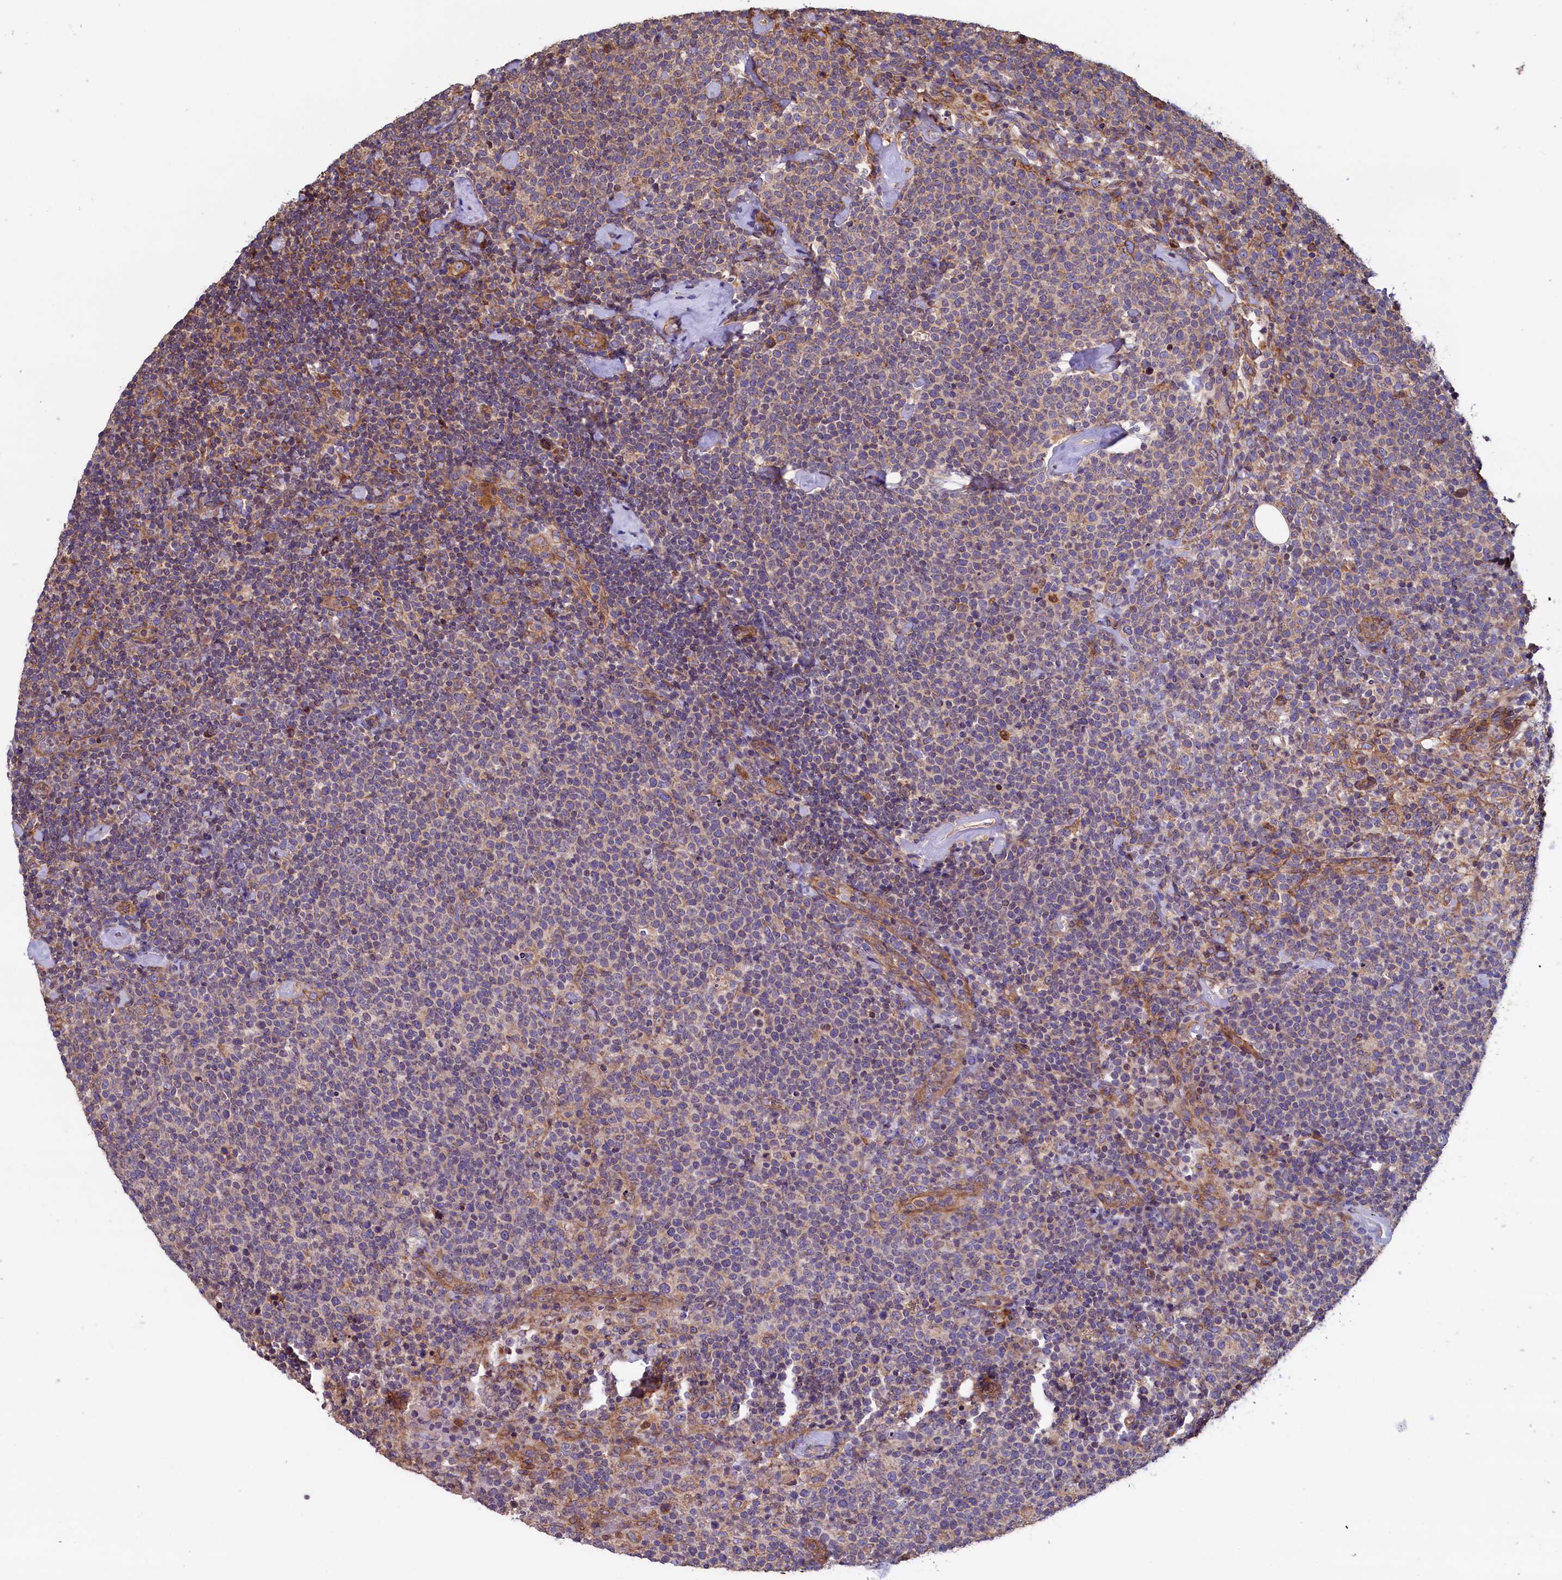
{"staining": {"intensity": "weak", "quantity": "<25%", "location": "cytoplasmic/membranous"}, "tissue": "lymphoma", "cell_type": "Tumor cells", "image_type": "cancer", "snomed": [{"axis": "morphology", "description": "Malignant lymphoma, non-Hodgkin's type, High grade"}, {"axis": "topography", "description": "Lymph node"}], "caption": "The photomicrograph reveals no staining of tumor cells in high-grade malignant lymphoma, non-Hodgkin's type.", "gene": "ATXN2L", "patient": {"sex": "male", "age": 61}}